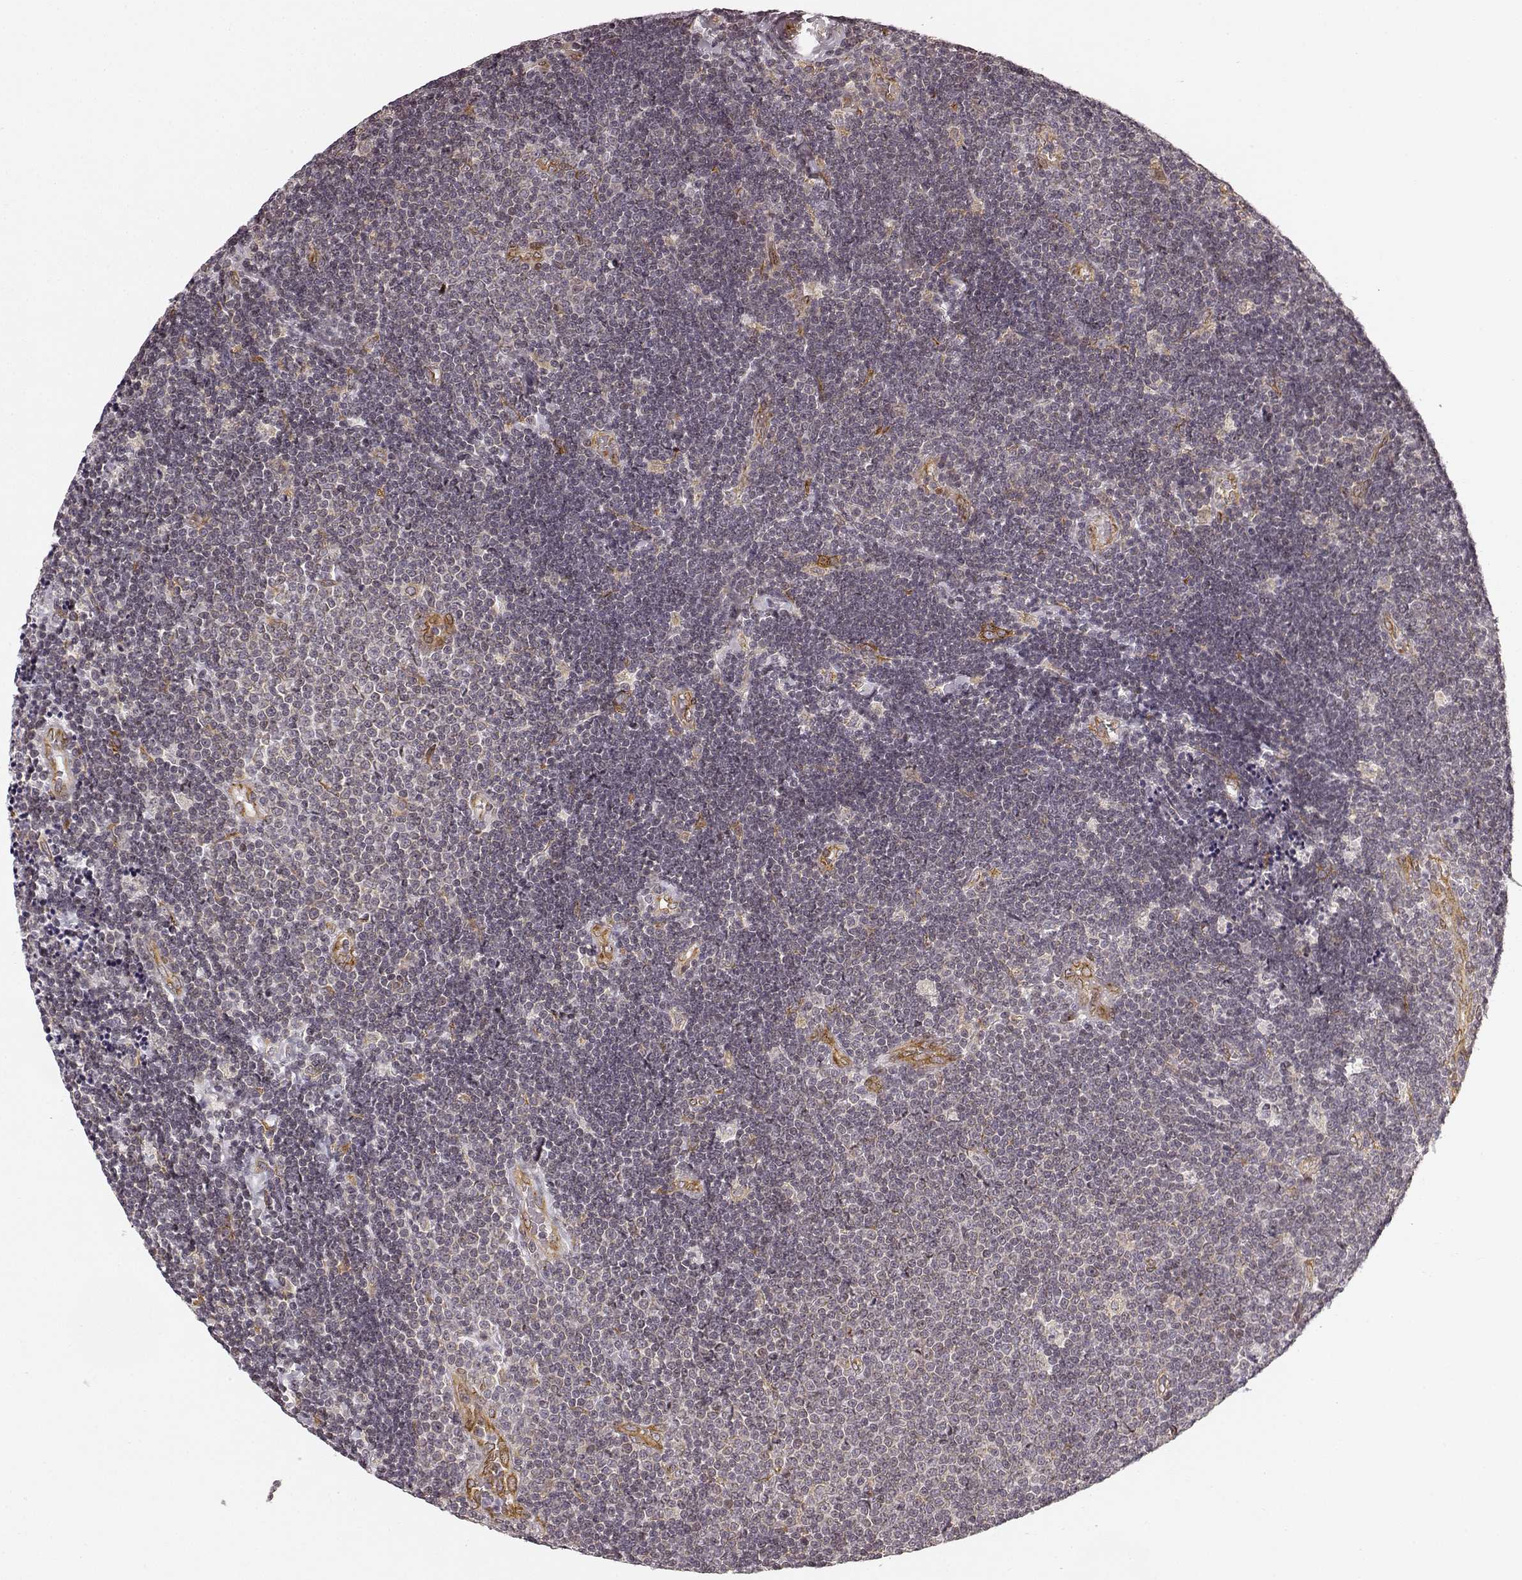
{"staining": {"intensity": "negative", "quantity": "none", "location": "none"}, "tissue": "lymphoma", "cell_type": "Tumor cells", "image_type": "cancer", "snomed": [{"axis": "morphology", "description": "Malignant lymphoma, non-Hodgkin's type, Low grade"}, {"axis": "topography", "description": "Brain"}], "caption": "DAB (3,3'-diaminobenzidine) immunohistochemical staining of malignant lymphoma, non-Hodgkin's type (low-grade) demonstrates no significant positivity in tumor cells. Nuclei are stained in blue.", "gene": "TMEM14A", "patient": {"sex": "female", "age": 66}}